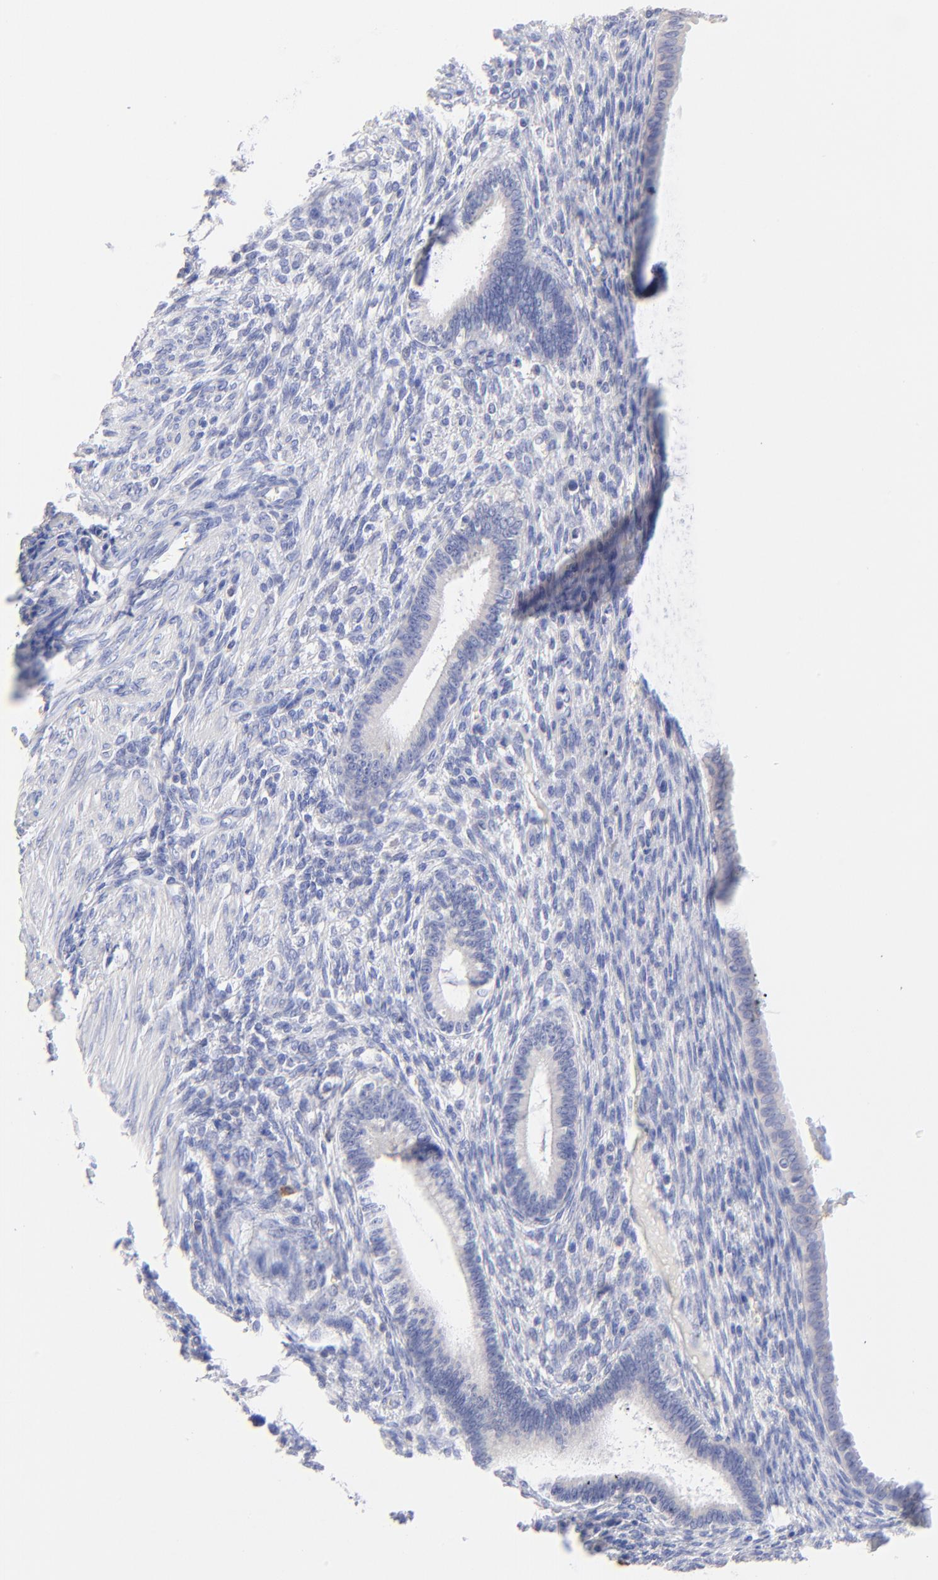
{"staining": {"intensity": "negative", "quantity": "none", "location": "none"}, "tissue": "endometrium", "cell_type": "Cells in endometrial stroma", "image_type": "normal", "snomed": [{"axis": "morphology", "description": "Normal tissue, NOS"}, {"axis": "topography", "description": "Endometrium"}], "caption": "This is an immunohistochemistry micrograph of normal endometrium. There is no positivity in cells in endometrial stroma.", "gene": "EBP", "patient": {"sex": "female", "age": 72}}